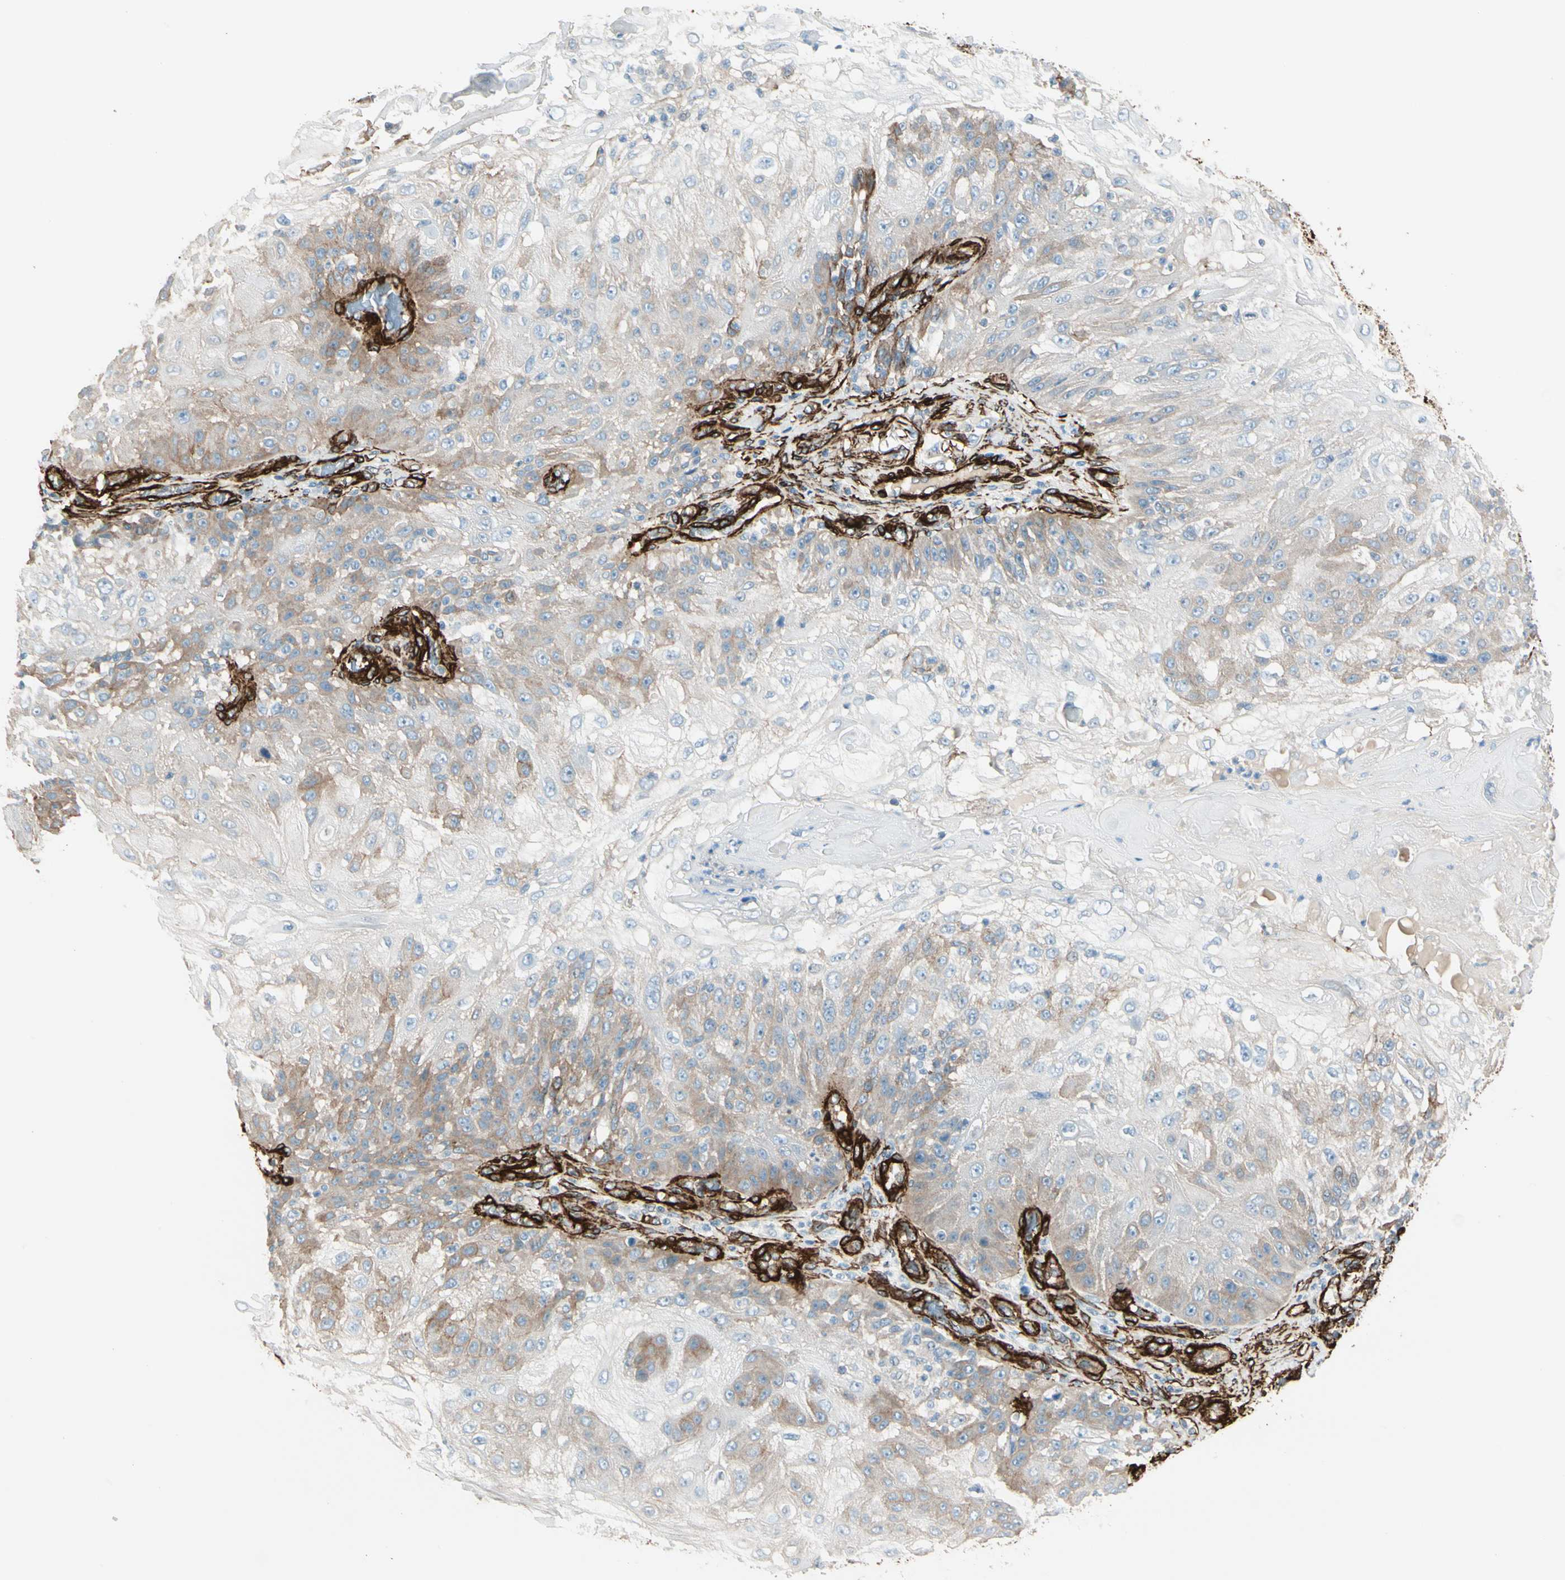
{"staining": {"intensity": "moderate", "quantity": "<25%", "location": "cytoplasmic/membranous"}, "tissue": "skin cancer", "cell_type": "Tumor cells", "image_type": "cancer", "snomed": [{"axis": "morphology", "description": "Normal tissue, NOS"}, {"axis": "morphology", "description": "Squamous cell carcinoma, NOS"}, {"axis": "topography", "description": "Skin"}], "caption": "Squamous cell carcinoma (skin) stained with immunohistochemistry (IHC) shows moderate cytoplasmic/membranous expression in about <25% of tumor cells.", "gene": "CALD1", "patient": {"sex": "female", "age": 83}}